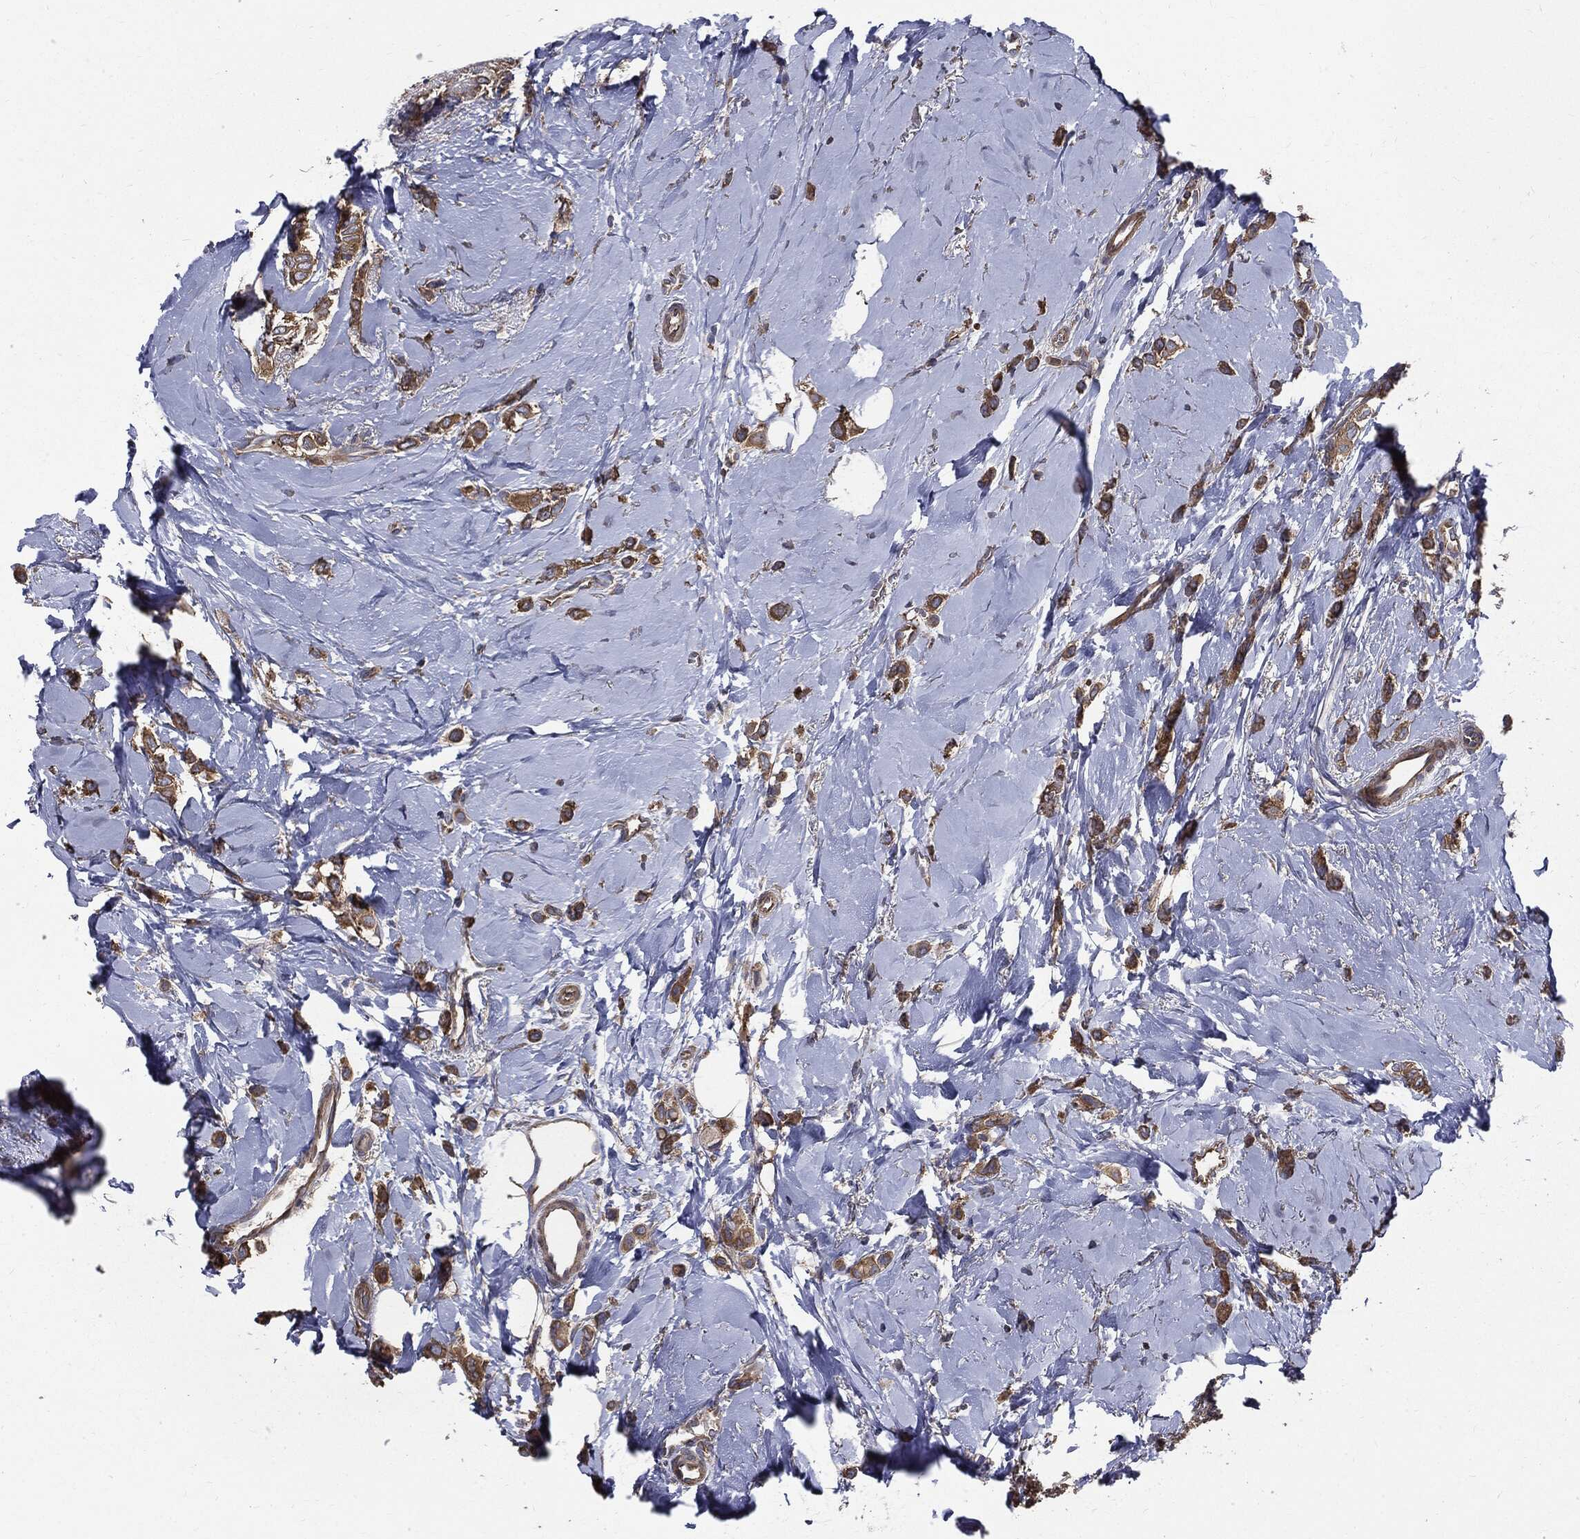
{"staining": {"intensity": "strong", "quantity": ">75%", "location": "cytoplasmic/membranous"}, "tissue": "breast cancer", "cell_type": "Tumor cells", "image_type": "cancer", "snomed": [{"axis": "morphology", "description": "Lobular carcinoma"}, {"axis": "topography", "description": "Breast"}], "caption": "Immunohistochemistry (IHC) micrograph of neoplastic tissue: human lobular carcinoma (breast) stained using immunohistochemistry (IHC) shows high levels of strong protein expression localized specifically in the cytoplasmic/membranous of tumor cells, appearing as a cytoplasmic/membranous brown color.", "gene": "PDCD6IP", "patient": {"sex": "female", "age": 66}}